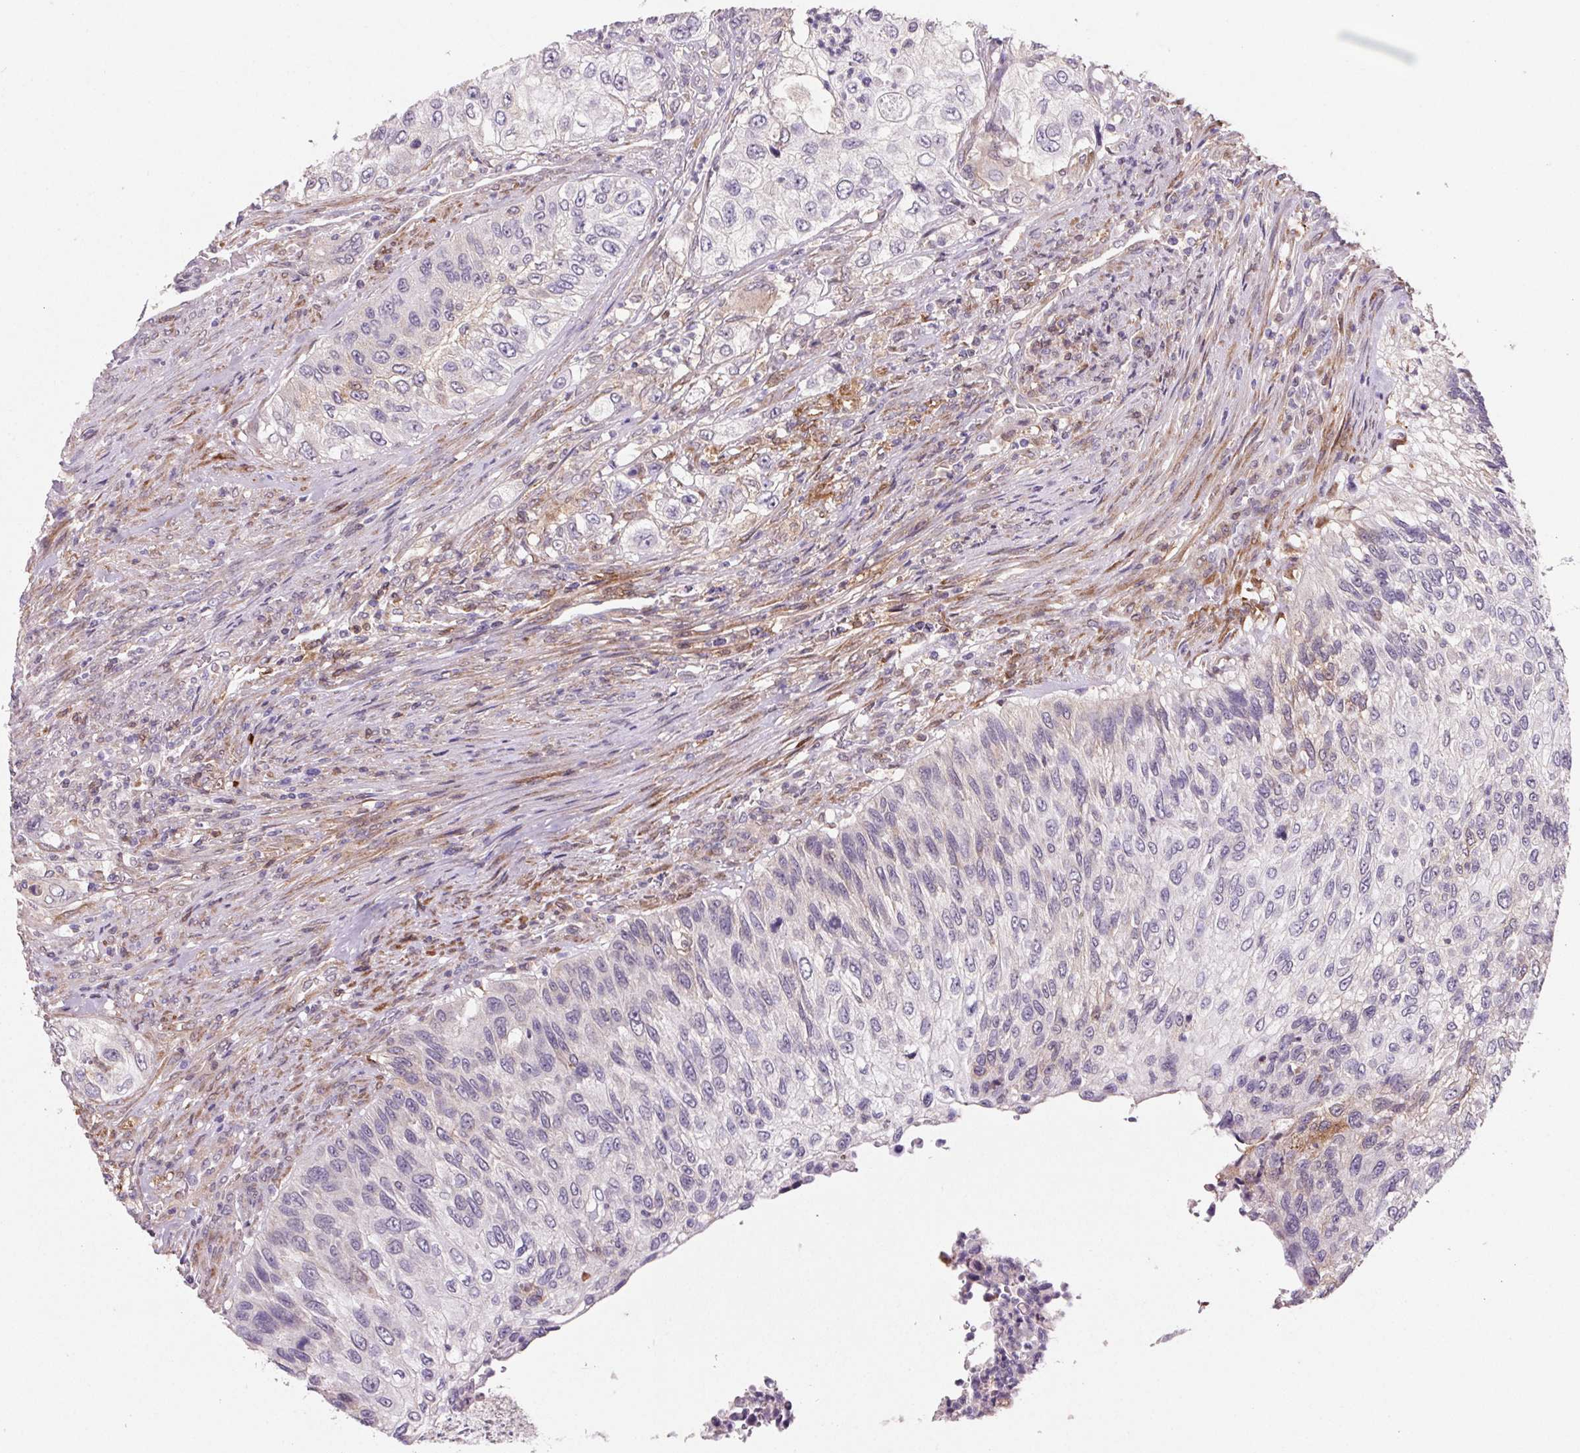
{"staining": {"intensity": "negative", "quantity": "none", "location": "none"}, "tissue": "urothelial cancer", "cell_type": "Tumor cells", "image_type": "cancer", "snomed": [{"axis": "morphology", "description": "Urothelial carcinoma, High grade"}, {"axis": "topography", "description": "Urinary bladder"}], "caption": "Immunohistochemical staining of human urothelial cancer reveals no significant staining in tumor cells. (DAB (3,3'-diaminobenzidine) immunohistochemistry, high magnification).", "gene": "GBP1", "patient": {"sex": "female", "age": 60}}